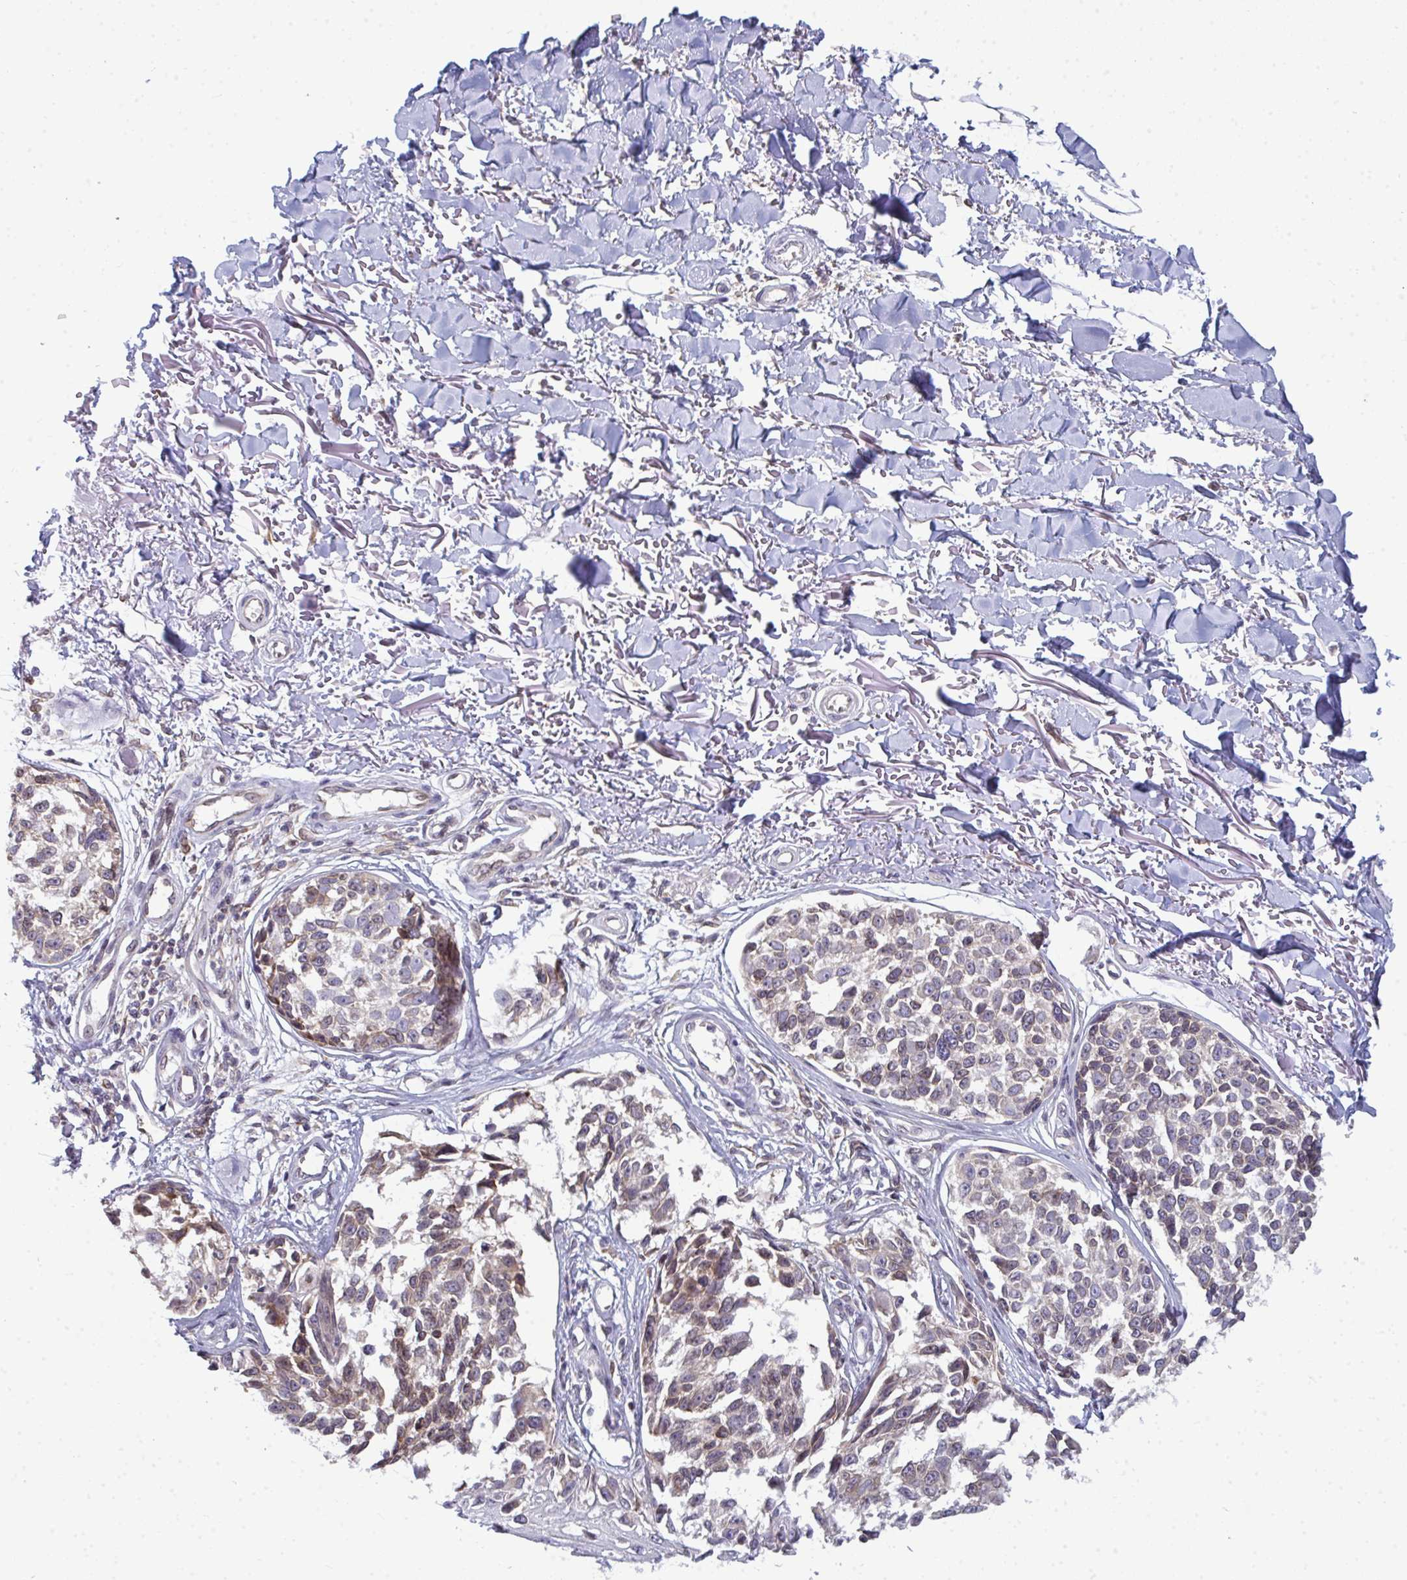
{"staining": {"intensity": "weak", "quantity": "<25%", "location": "cytoplasmic/membranous"}, "tissue": "melanoma", "cell_type": "Tumor cells", "image_type": "cancer", "snomed": [{"axis": "morphology", "description": "Malignant melanoma, NOS"}, {"axis": "topography", "description": "Skin"}], "caption": "Tumor cells are negative for brown protein staining in malignant melanoma.", "gene": "LYSMD4", "patient": {"sex": "male", "age": 73}}